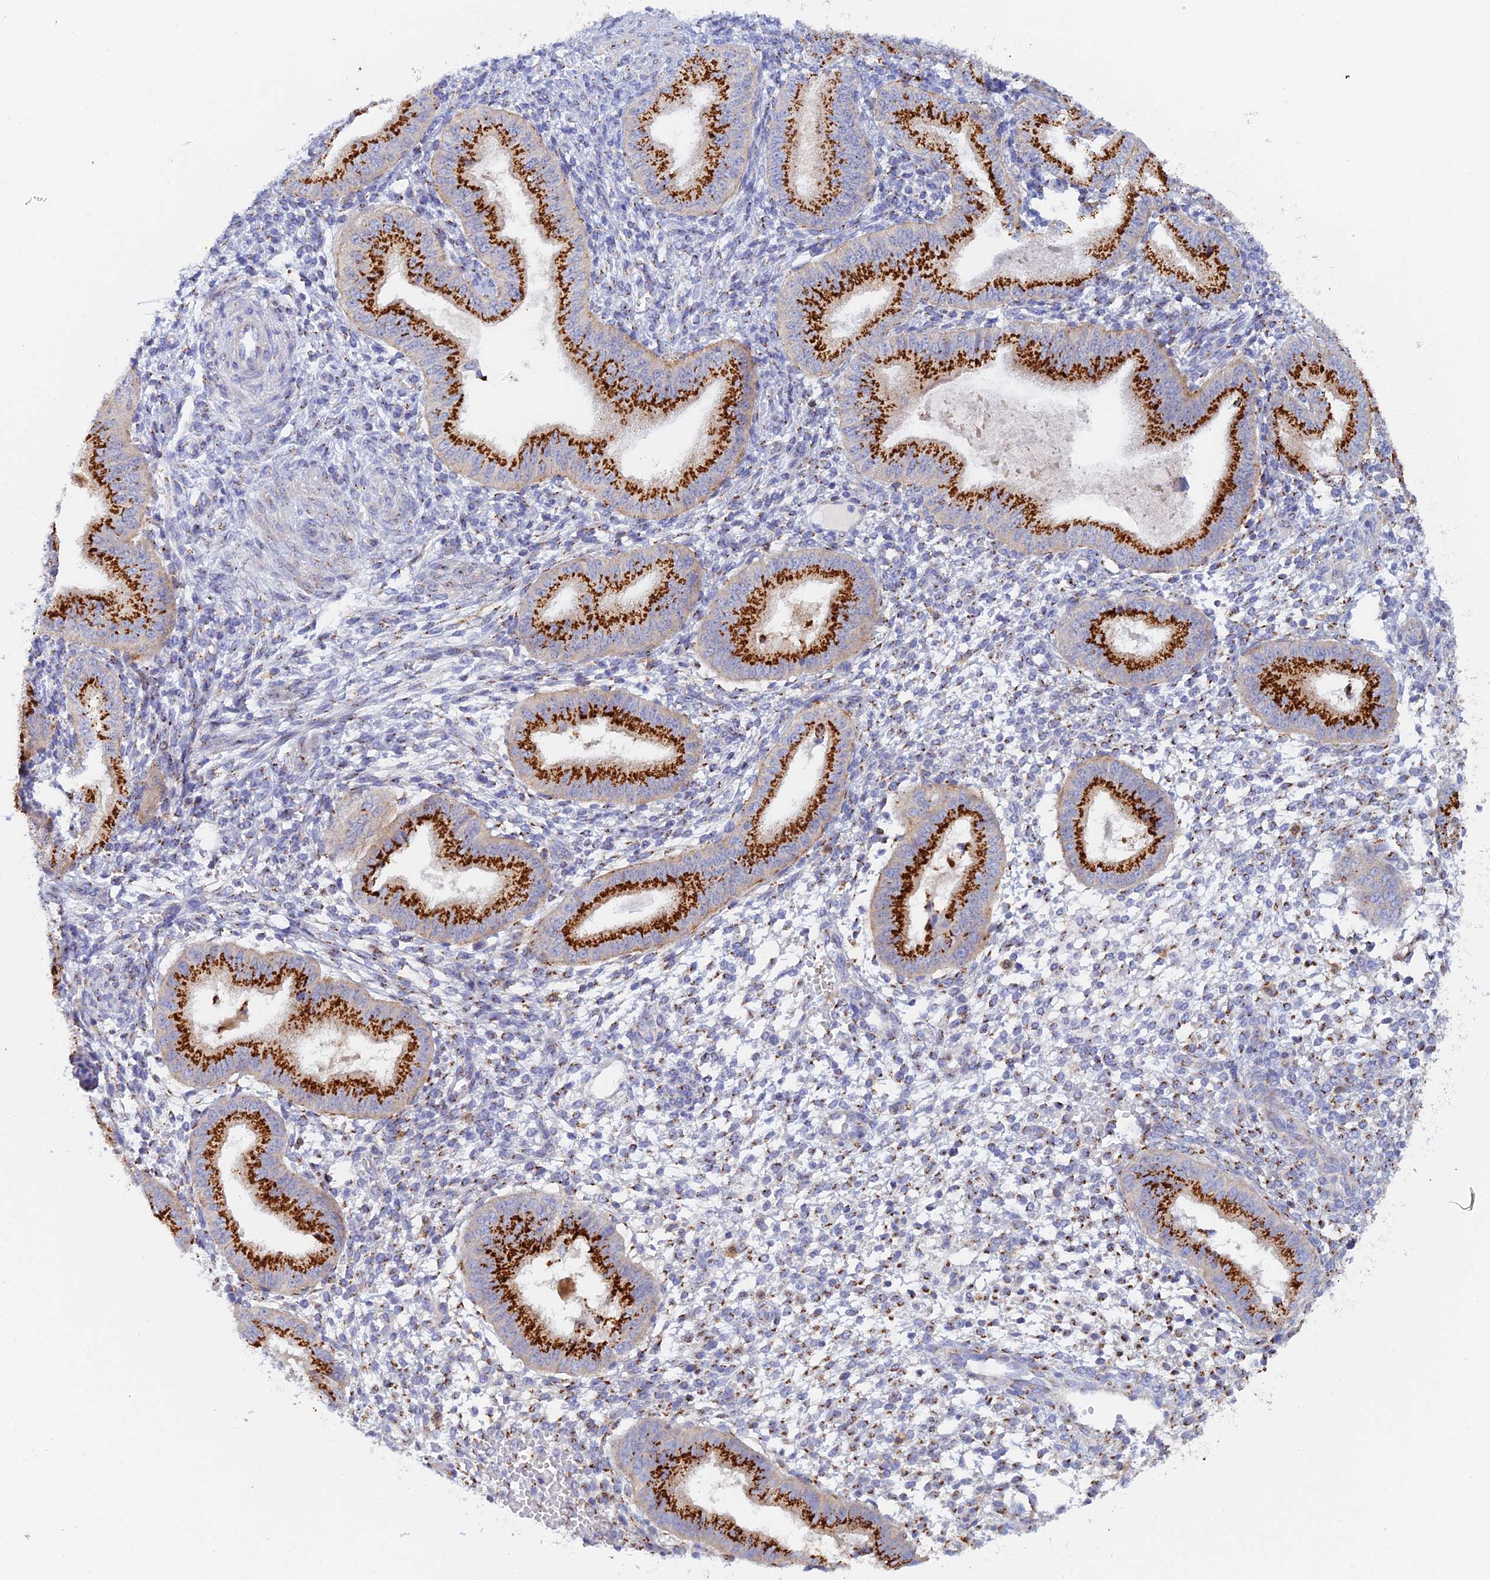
{"staining": {"intensity": "strong", "quantity": "25%-75%", "location": "cytoplasmic/membranous"}, "tissue": "endometrium", "cell_type": "Cells in endometrial stroma", "image_type": "normal", "snomed": [{"axis": "morphology", "description": "Normal tissue, NOS"}, {"axis": "topography", "description": "Endometrium"}], "caption": "Protein staining of benign endometrium shows strong cytoplasmic/membranous staining in about 25%-75% of cells in endometrial stroma.", "gene": "SLC24A3", "patient": {"sex": "female", "age": 49}}